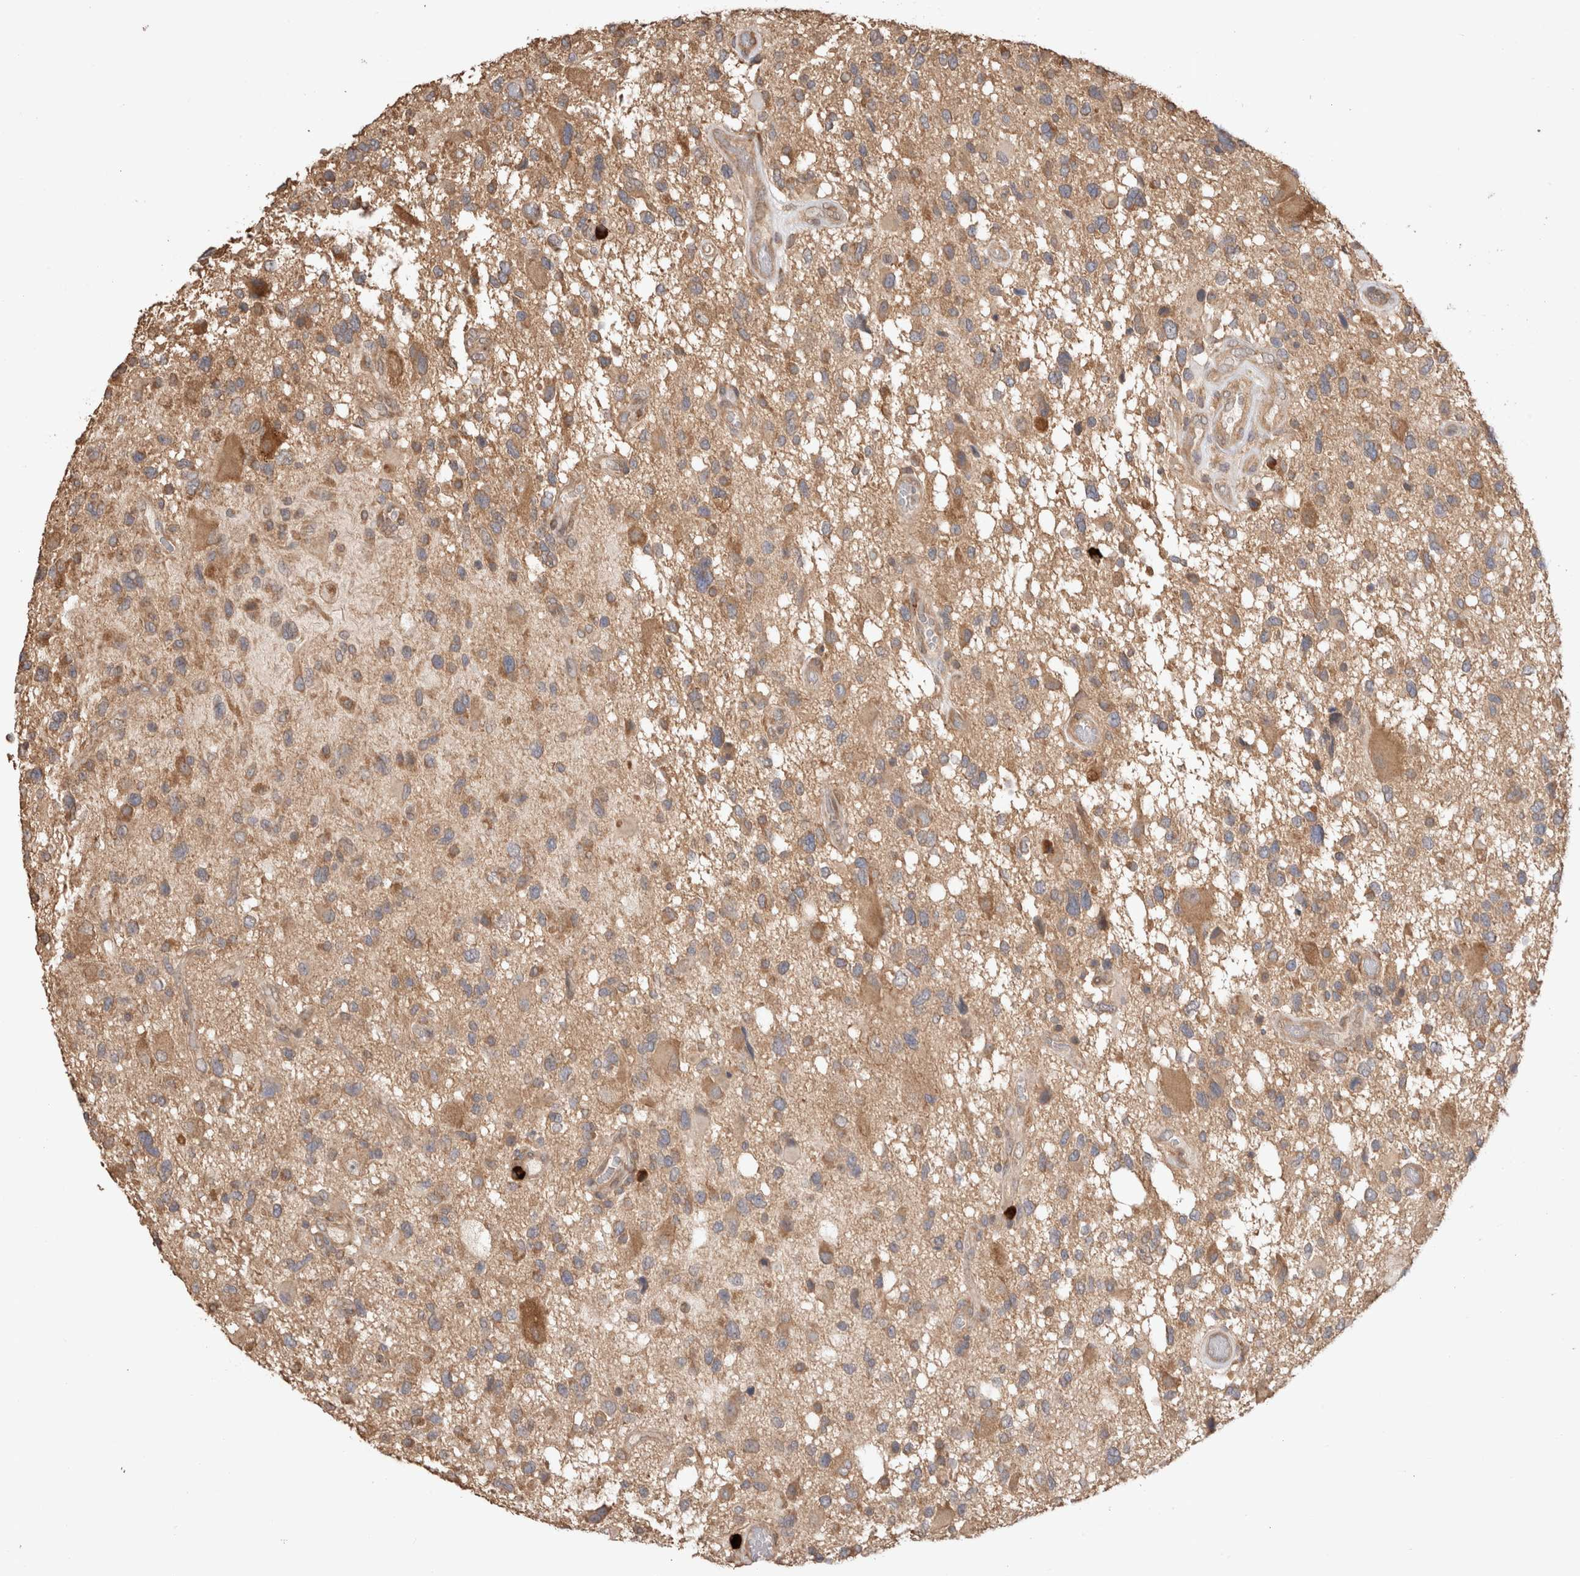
{"staining": {"intensity": "moderate", "quantity": ">75%", "location": "cytoplasmic/membranous"}, "tissue": "glioma", "cell_type": "Tumor cells", "image_type": "cancer", "snomed": [{"axis": "morphology", "description": "Glioma, malignant, High grade"}, {"axis": "topography", "description": "Brain"}], "caption": "DAB immunohistochemical staining of human high-grade glioma (malignant) demonstrates moderate cytoplasmic/membranous protein positivity in about >75% of tumor cells.", "gene": "HROB", "patient": {"sex": "male", "age": 33}}